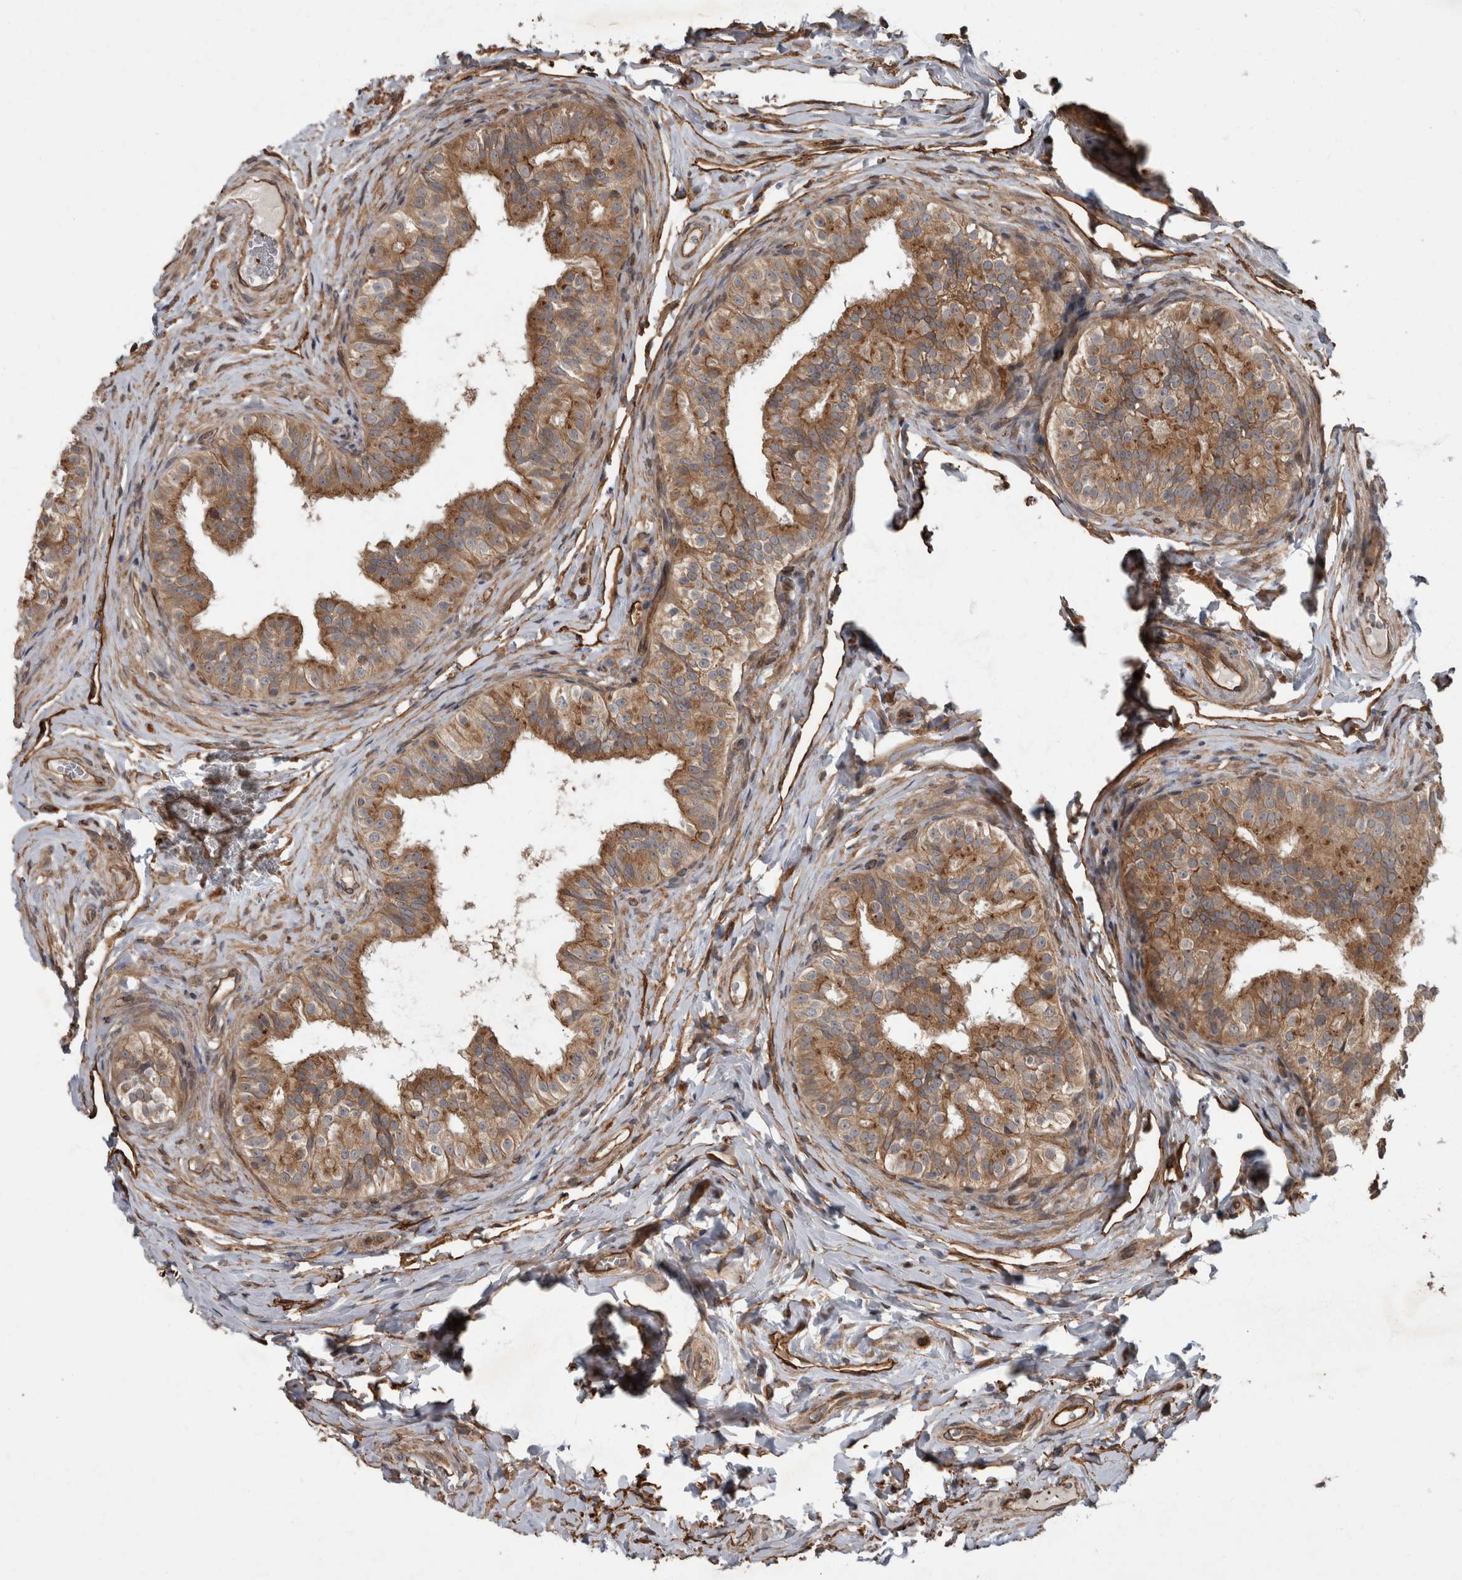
{"staining": {"intensity": "moderate", "quantity": ">75%", "location": "cytoplasmic/membranous"}, "tissue": "epididymis", "cell_type": "Glandular cells", "image_type": "normal", "snomed": [{"axis": "morphology", "description": "Normal tissue, NOS"}, {"axis": "topography", "description": "Epididymis"}], "caption": "Protein analysis of unremarkable epididymis displays moderate cytoplasmic/membranous expression in about >75% of glandular cells.", "gene": "VEGFD", "patient": {"sex": "male", "age": 49}}